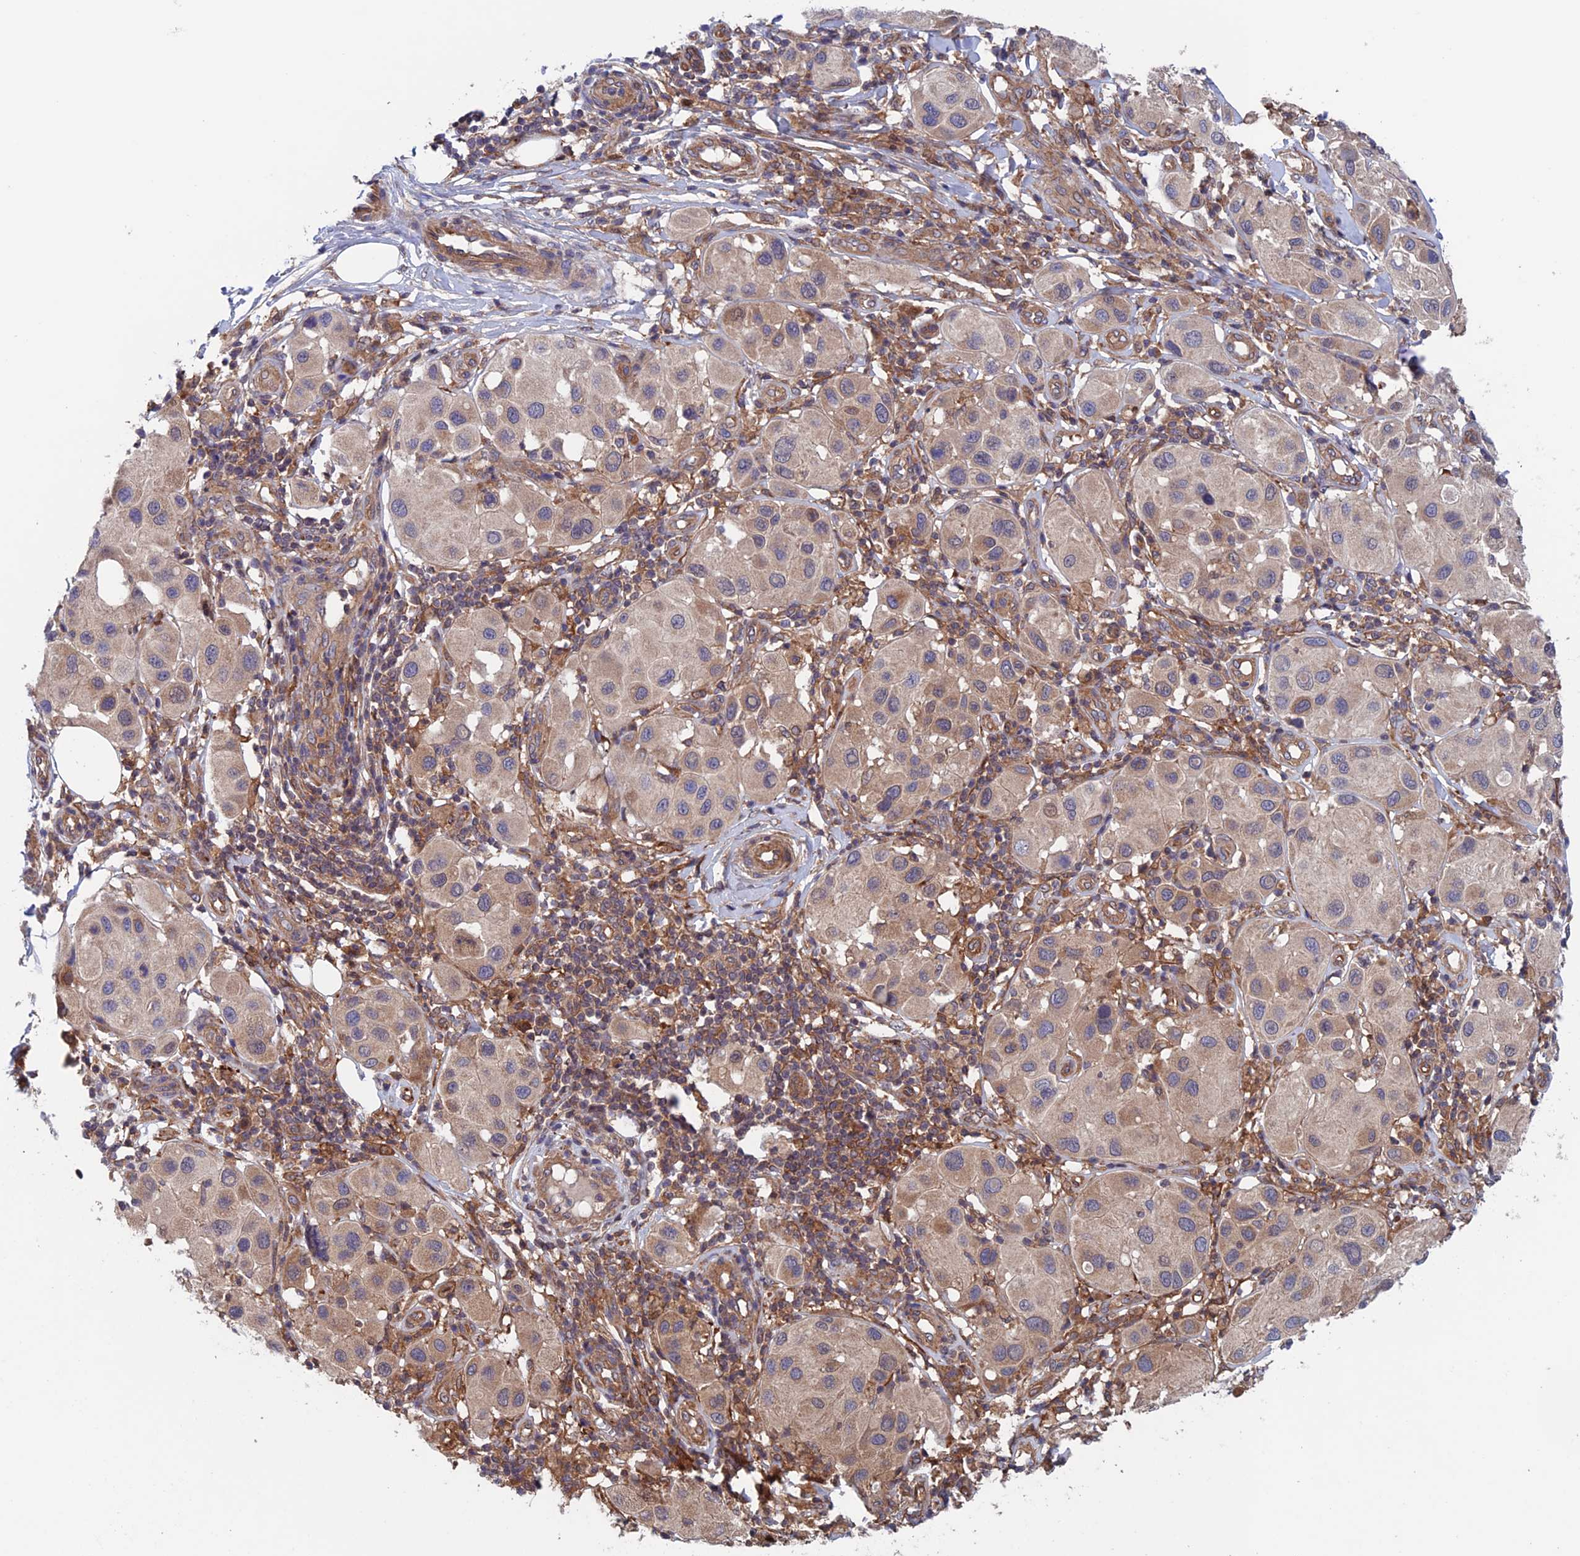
{"staining": {"intensity": "weak", "quantity": "25%-75%", "location": "cytoplasmic/membranous"}, "tissue": "melanoma", "cell_type": "Tumor cells", "image_type": "cancer", "snomed": [{"axis": "morphology", "description": "Malignant melanoma, Metastatic site"}, {"axis": "topography", "description": "Skin"}], "caption": "There is low levels of weak cytoplasmic/membranous positivity in tumor cells of melanoma, as demonstrated by immunohistochemical staining (brown color).", "gene": "NUDT16L1", "patient": {"sex": "male", "age": 41}}